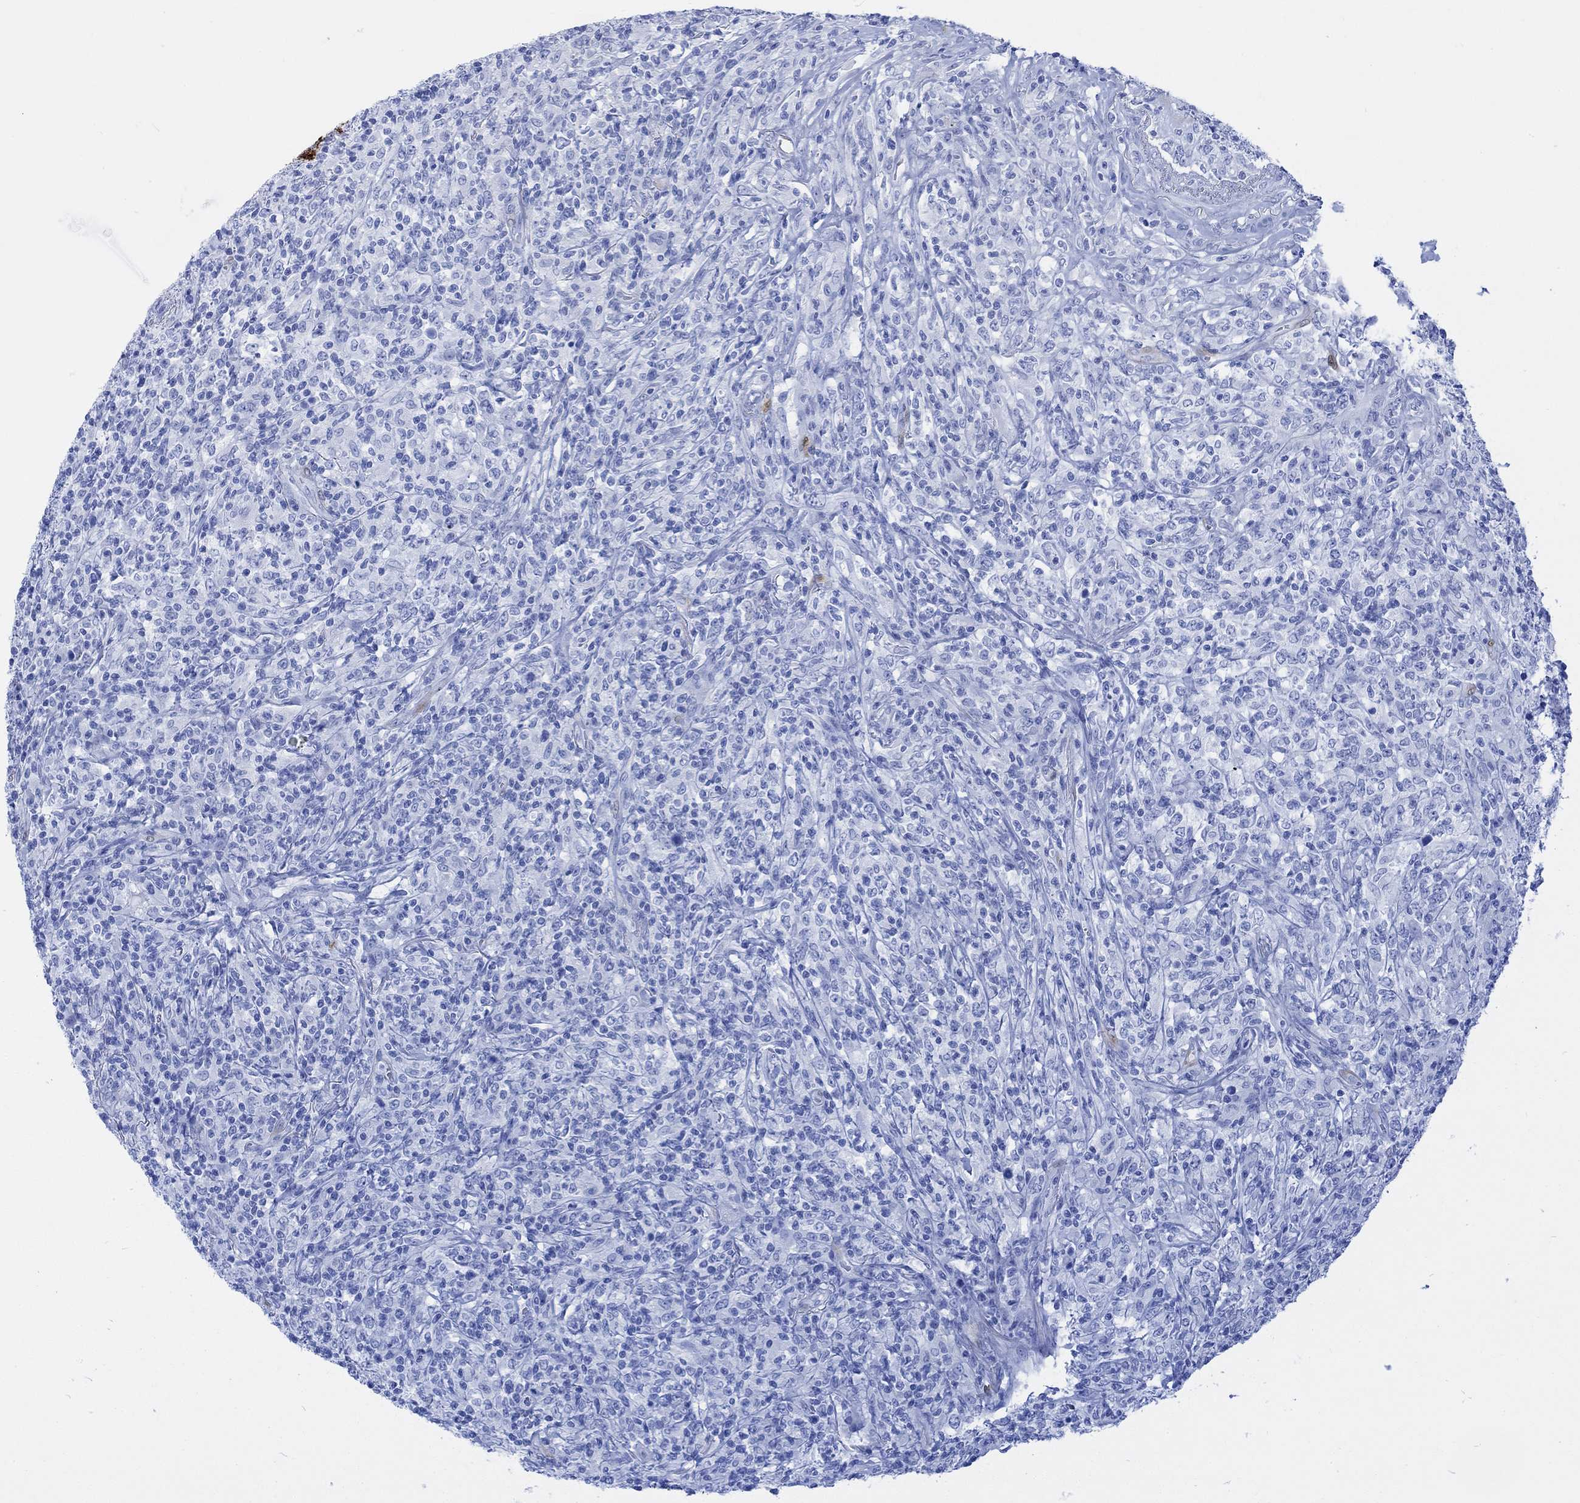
{"staining": {"intensity": "negative", "quantity": "none", "location": "none"}, "tissue": "lymphoma", "cell_type": "Tumor cells", "image_type": "cancer", "snomed": [{"axis": "morphology", "description": "Malignant lymphoma, non-Hodgkin's type, High grade"}, {"axis": "topography", "description": "Lung"}], "caption": "Immunohistochemistry photomicrograph of human malignant lymphoma, non-Hodgkin's type (high-grade) stained for a protein (brown), which demonstrates no expression in tumor cells.", "gene": "TPPP3", "patient": {"sex": "male", "age": 79}}